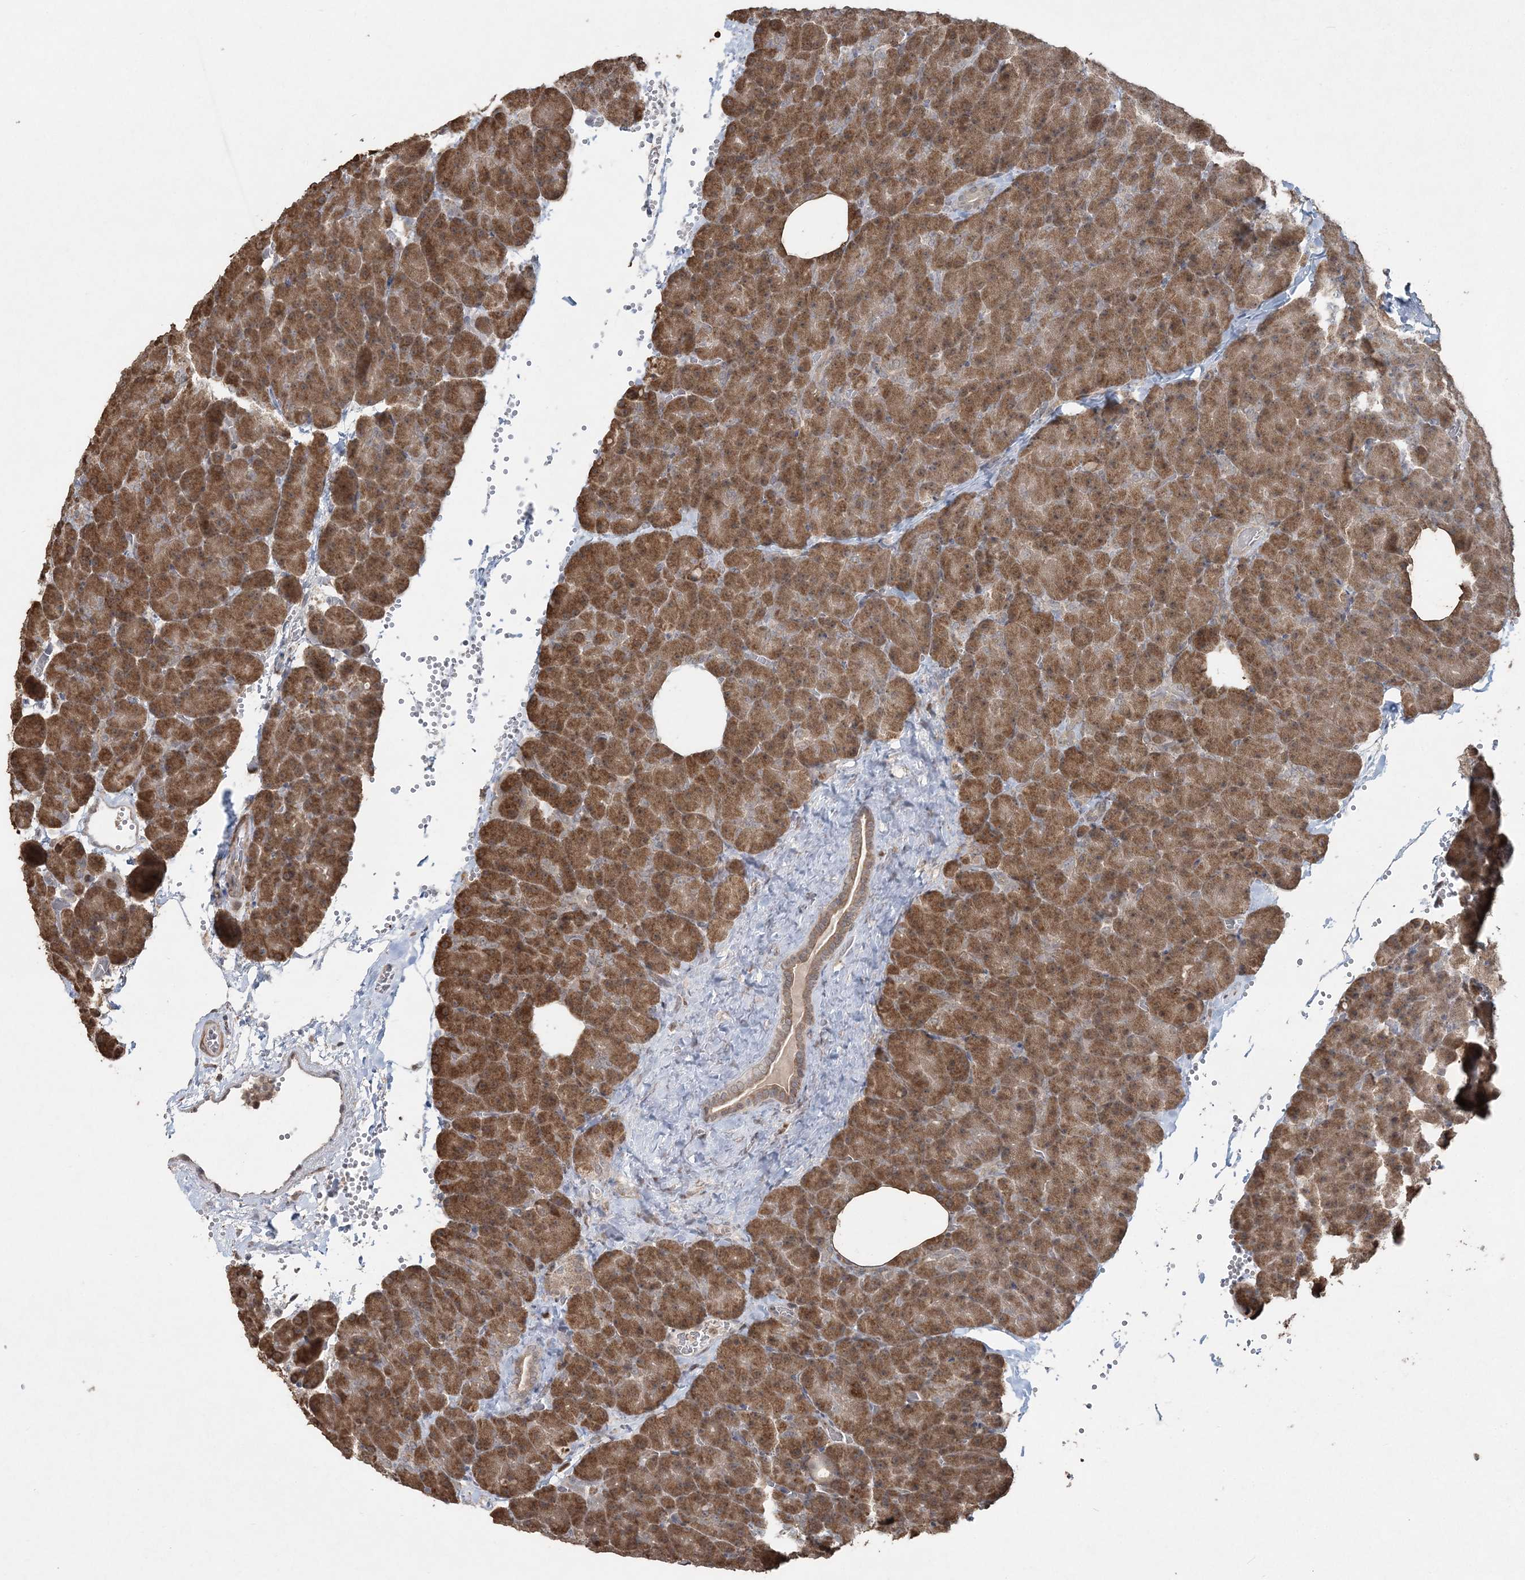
{"staining": {"intensity": "moderate", "quantity": ">75%", "location": "cytoplasmic/membranous"}, "tissue": "pancreas", "cell_type": "Exocrine glandular cells", "image_type": "normal", "snomed": [{"axis": "morphology", "description": "Normal tissue, NOS"}, {"axis": "morphology", "description": "Carcinoid, malignant, NOS"}, {"axis": "topography", "description": "Pancreas"}], "caption": "Pancreas stained with a brown dye demonstrates moderate cytoplasmic/membranous positive staining in about >75% of exocrine glandular cells.", "gene": "SLU7", "patient": {"sex": "female", "age": 35}}